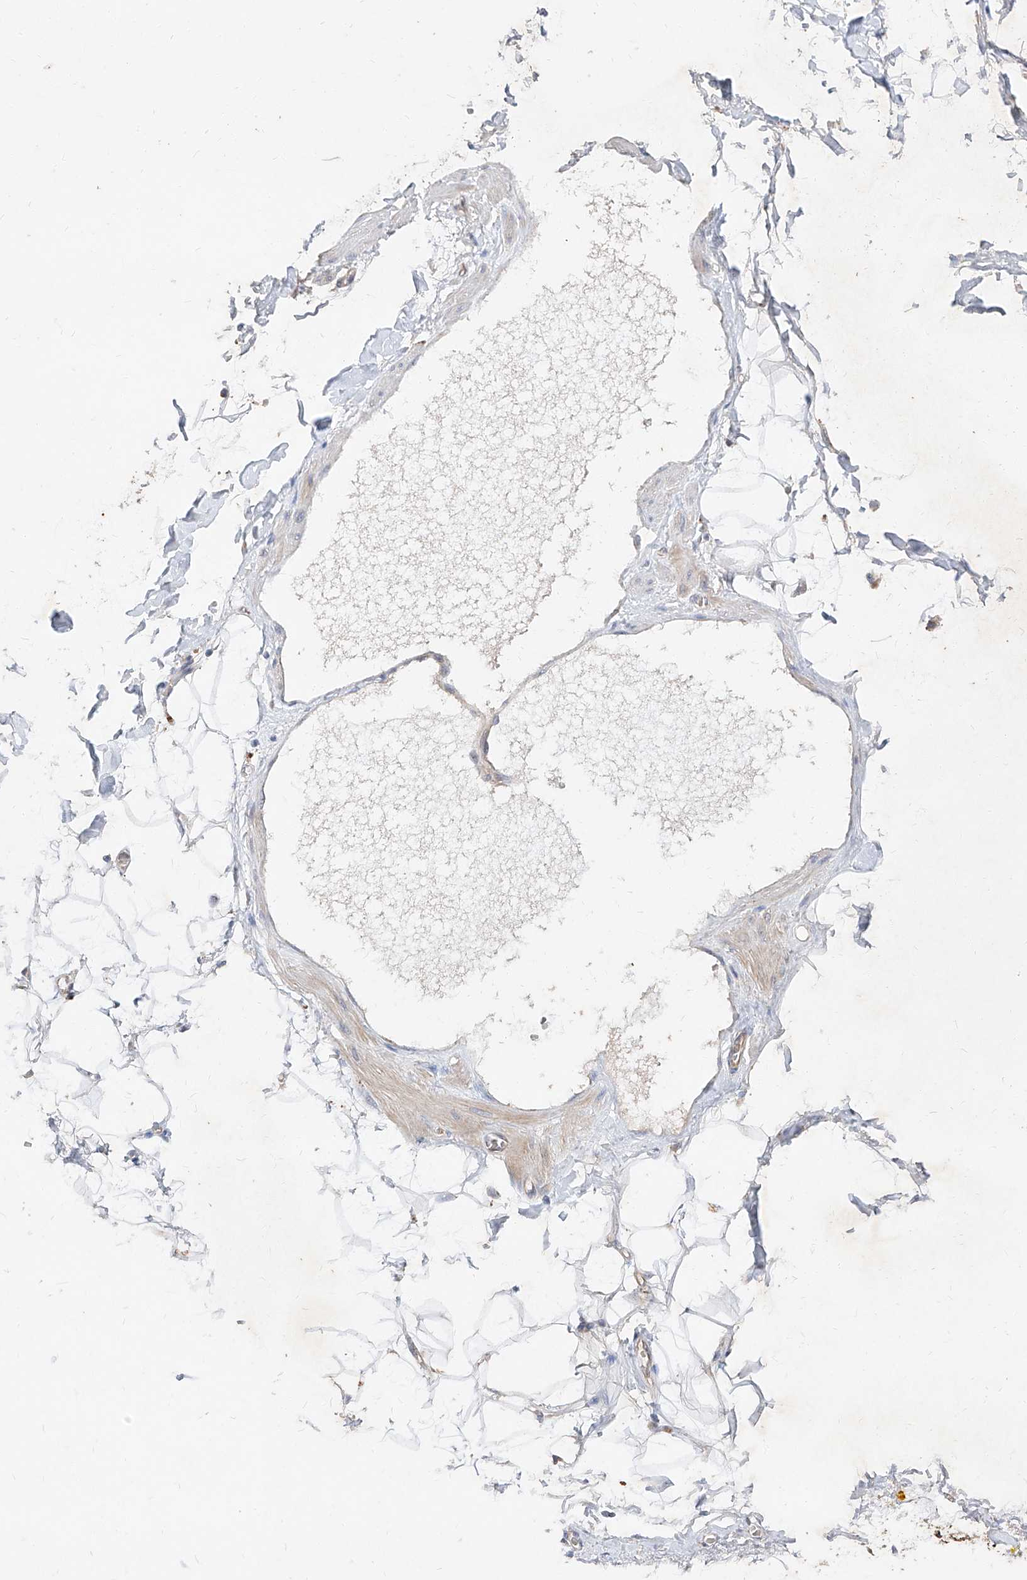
{"staining": {"intensity": "negative", "quantity": "none", "location": "none"}, "tissue": "adipose tissue", "cell_type": "Adipocytes", "image_type": "normal", "snomed": [{"axis": "morphology", "description": "Normal tissue, NOS"}, {"axis": "morphology", "description": "Adenocarcinoma, NOS"}, {"axis": "topography", "description": "Pancreas"}, {"axis": "topography", "description": "Peripheral nerve tissue"}], "caption": "High power microscopy image of an IHC photomicrograph of benign adipose tissue, revealing no significant staining in adipocytes. (DAB immunohistochemistry, high magnification).", "gene": "DIRAS3", "patient": {"sex": "male", "age": 59}}